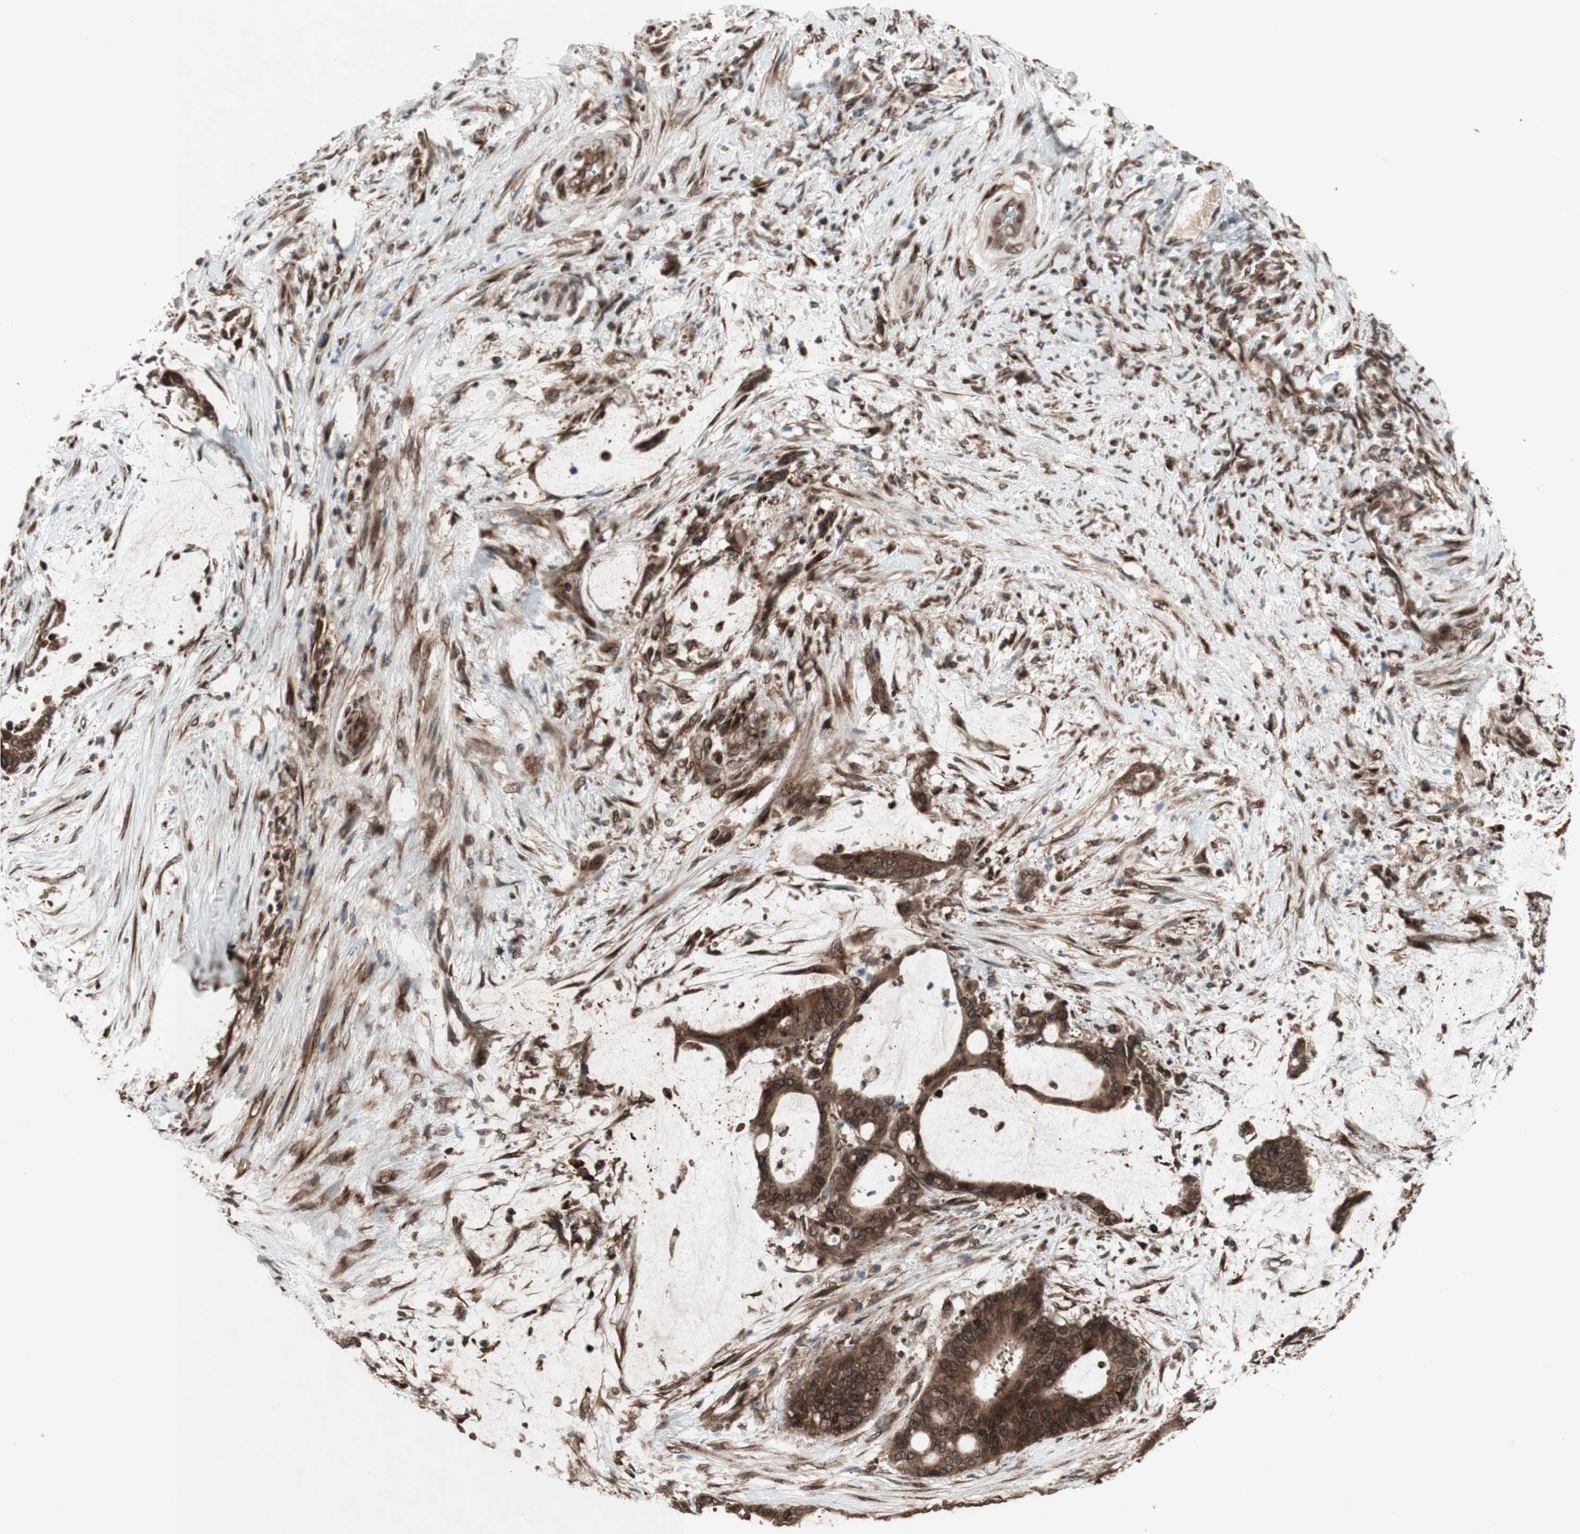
{"staining": {"intensity": "strong", "quantity": ">75%", "location": "cytoplasmic/membranous,nuclear"}, "tissue": "liver cancer", "cell_type": "Tumor cells", "image_type": "cancer", "snomed": [{"axis": "morphology", "description": "Cholangiocarcinoma"}, {"axis": "topography", "description": "Liver"}], "caption": "Immunohistochemistry (DAB (3,3'-diaminobenzidine)) staining of human liver cholangiocarcinoma demonstrates strong cytoplasmic/membranous and nuclear protein staining in approximately >75% of tumor cells.", "gene": "NUP62", "patient": {"sex": "female", "age": 73}}